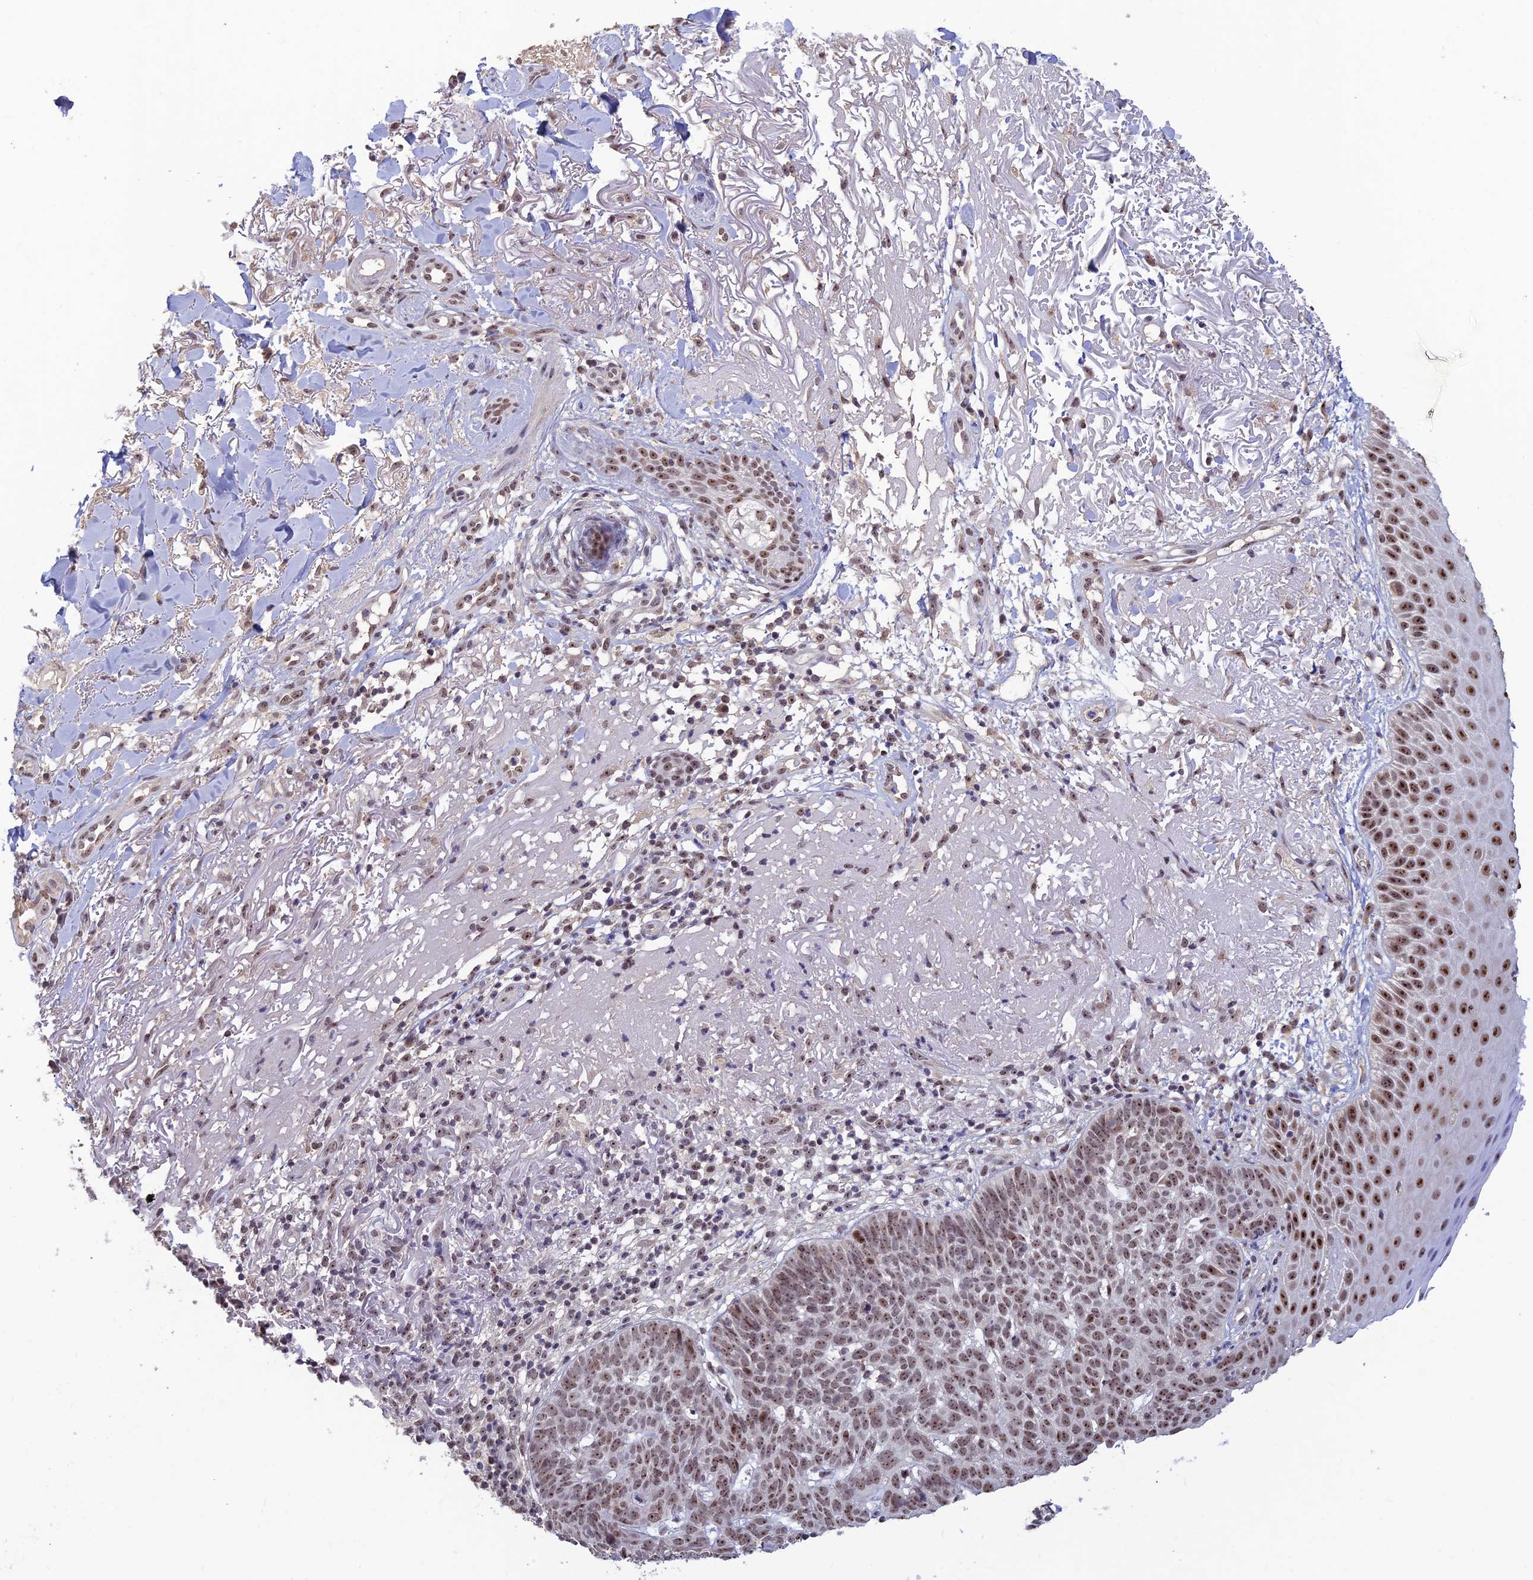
{"staining": {"intensity": "moderate", "quantity": ">75%", "location": "nuclear"}, "tissue": "skin cancer", "cell_type": "Tumor cells", "image_type": "cancer", "snomed": [{"axis": "morphology", "description": "Basal cell carcinoma"}, {"axis": "topography", "description": "Skin"}], "caption": "Protein staining of skin cancer (basal cell carcinoma) tissue demonstrates moderate nuclear positivity in approximately >75% of tumor cells. (DAB (3,3'-diaminobenzidine) IHC with brightfield microscopy, high magnification).", "gene": "POLR1G", "patient": {"sex": "female", "age": 78}}